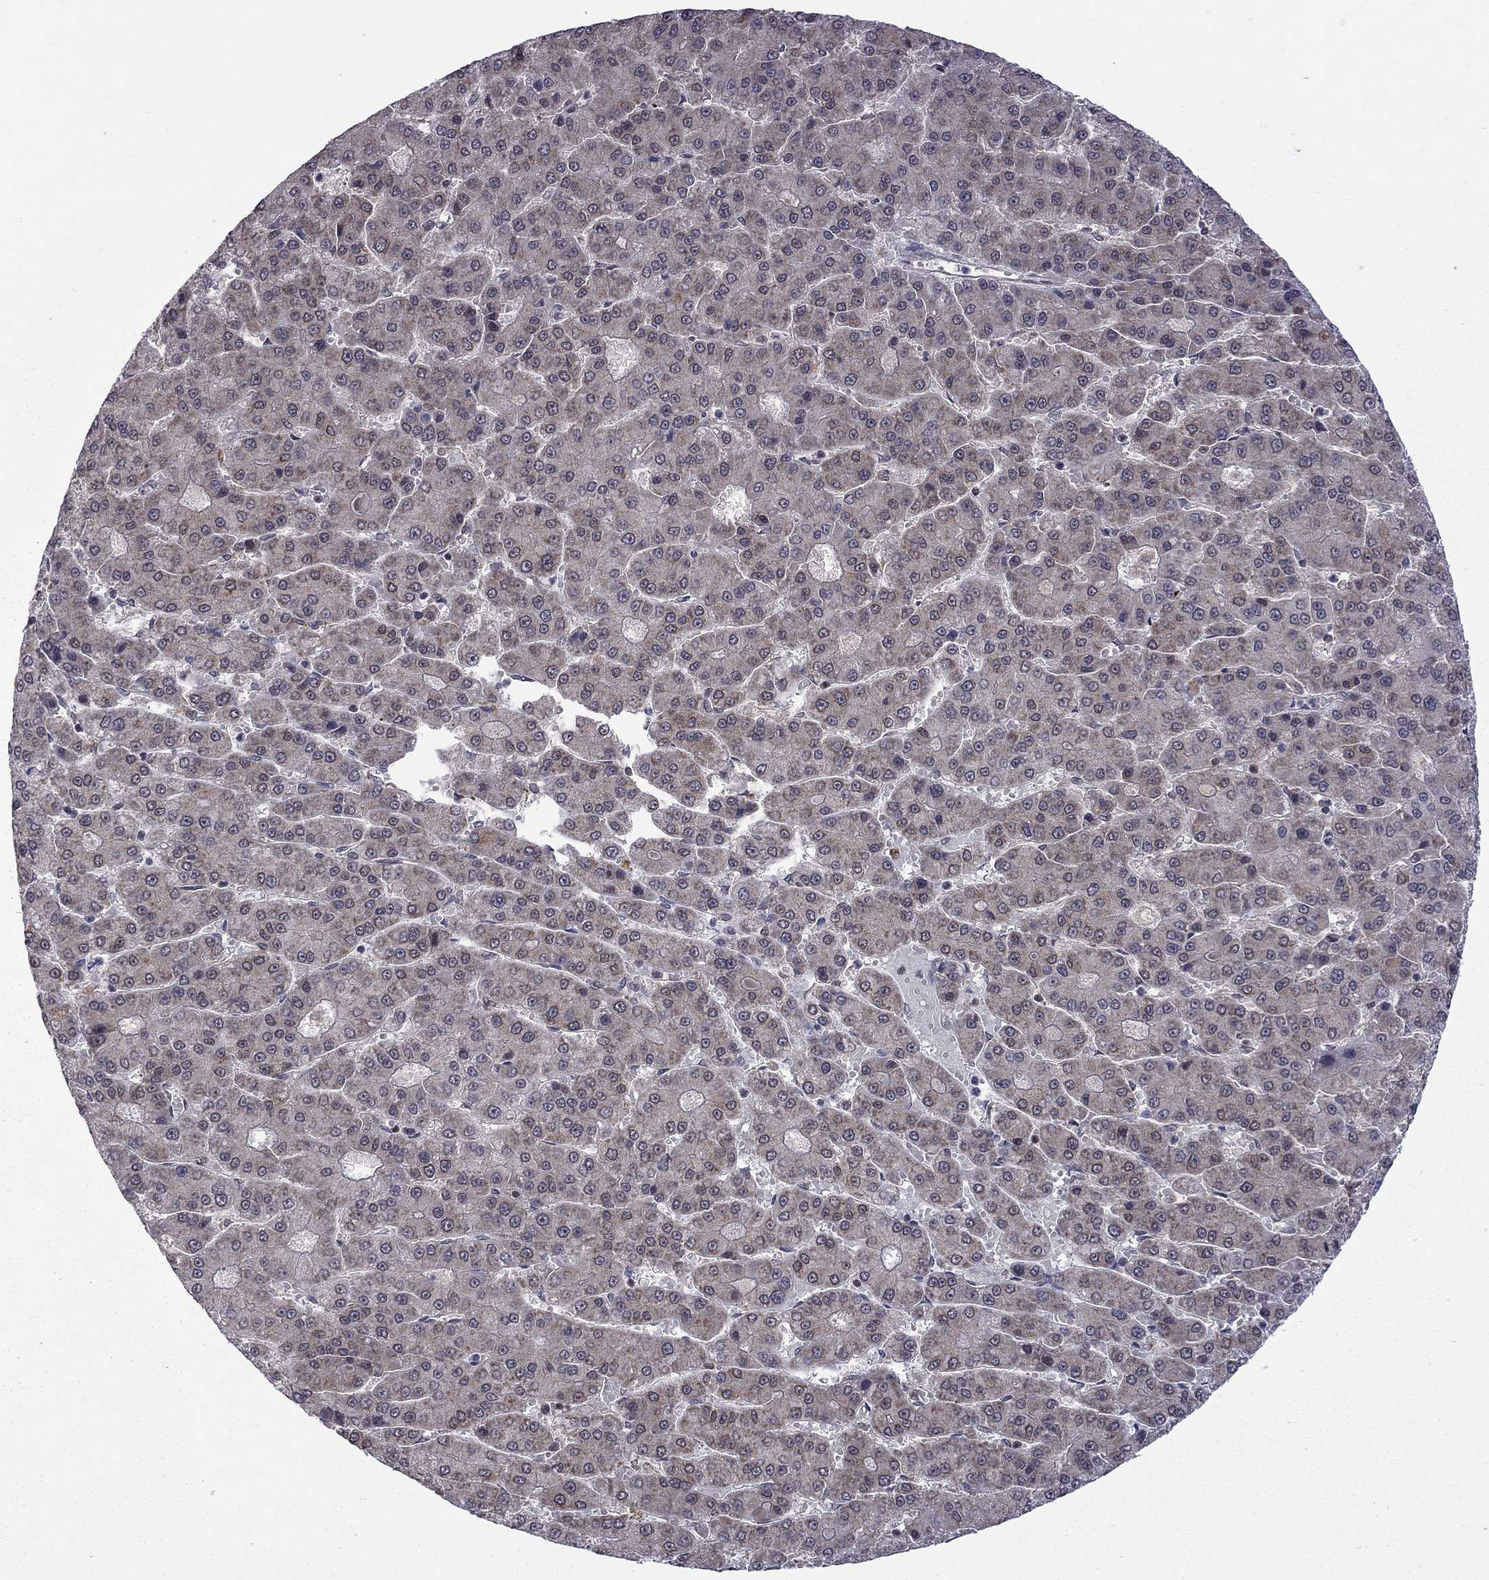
{"staining": {"intensity": "moderate", "quantity": "<25%", "location": "cytoplasmic/membranous"}, "tissue": "liver cancer", "cell_type": "Tumor cells", "image_type": "cancer", "snomed": [{"axis": "morphology", "description": "Carcinoma, Hepatocellular, NOS"}, {"axis": "topography", "description": "Liver"}], "caption": "DAB (3,3'-diaminobenzidine) immunohistochemical staining of liver cancer demonstrates moderate cytoplasmic/membranous protein expression in approximately <25% of tumor cells.", "gene": "NAA50", "patient": {"sex": "male", "age": 70}}